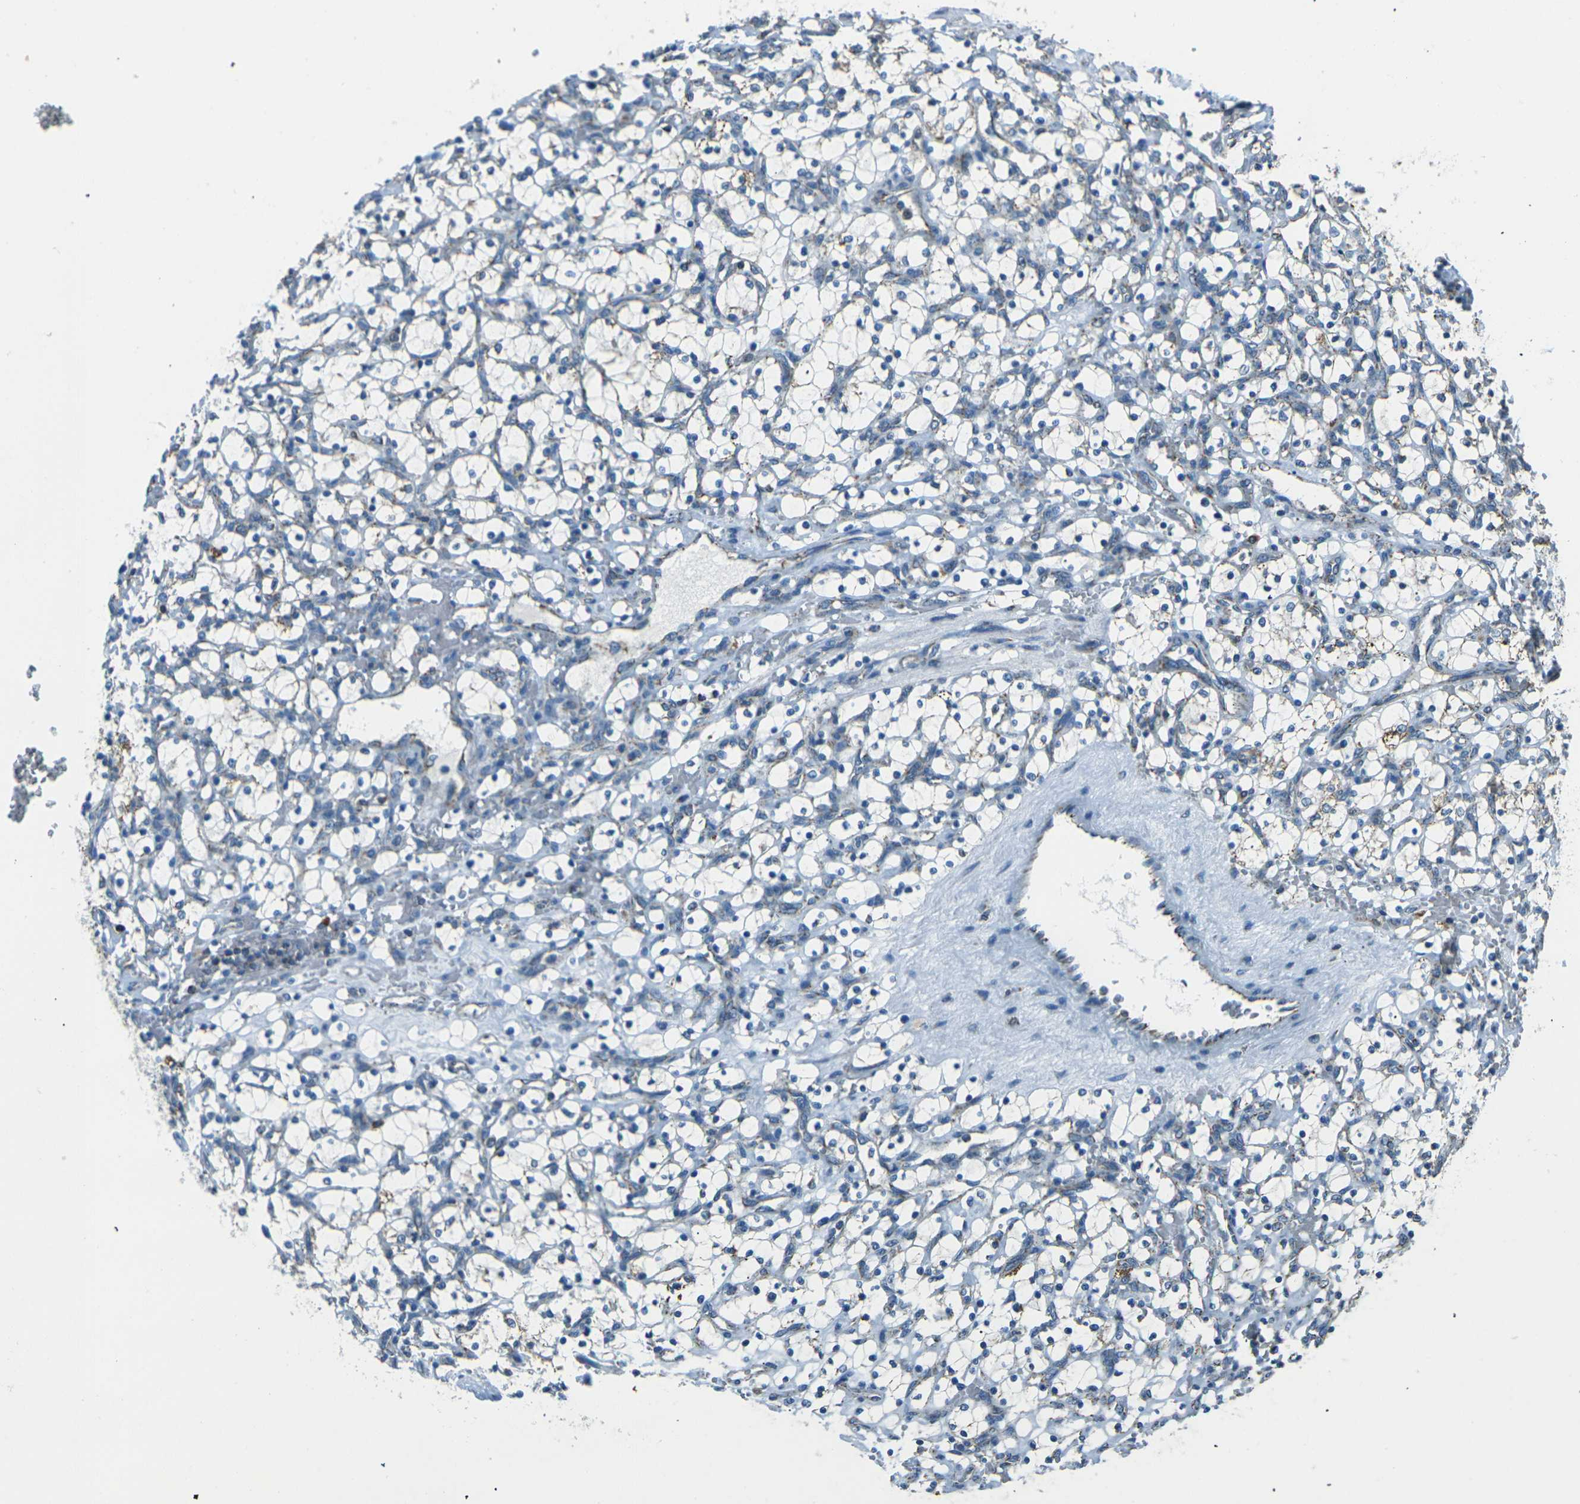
{"staining": {"intensity": "weak", "quantity": "<25%", "location": "cytoplasmic/membranous"}, "tissue": "renal cancer", "cell_type": "Tumor cells", "image_type": "cancer", "snomed": [{"axis": "morphology", "description": "Adenocarcinoma, NOS"}, {"axis": "topography", "description": "Kidney"}], "caption": "High power microscopy histopathology image of an immunohistochemistry image of renal cancer, revealing no significant staining in tumor cells.", "gene": "IRF3", "patient": {"sex": "female", "age": 69}}